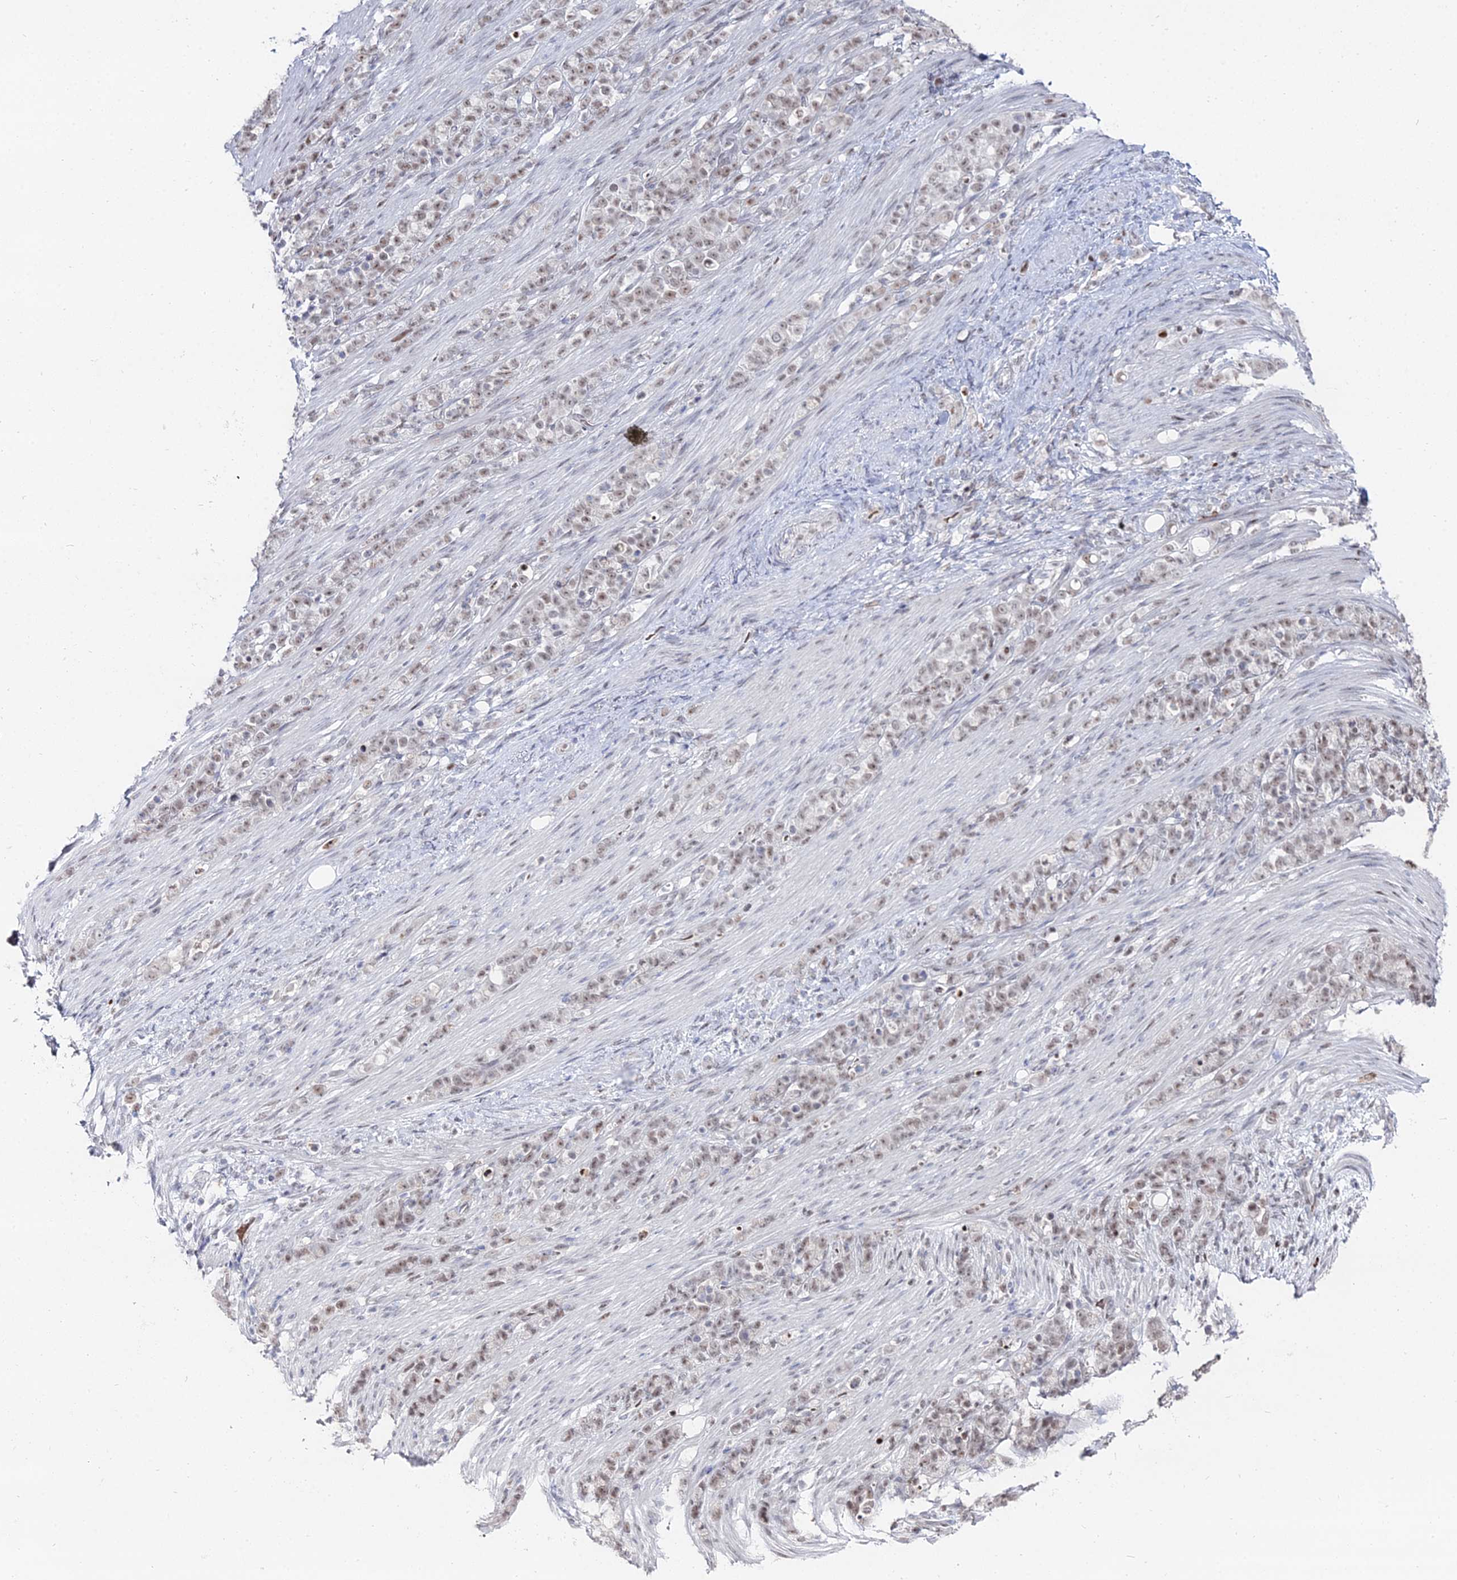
{"staining": {"intensity": "weak", "quantity": ">75%", "location": "nuclear"}, "tissue": "stomach cancer", "cell_type": "Tumor cells", "image_type": "cancer", "snomed": [{"axis": "morphology", "description": "Adenocarcinoma, NOS"}, {"axis": "topography", "description": "Stomach"}], "caption": "Human stomach adenocarcinoma stained with a protein marker exhibits weak staining in tumor cells.", "gene": "GSC2", "patient": {"sex": "female", "age": 79}}